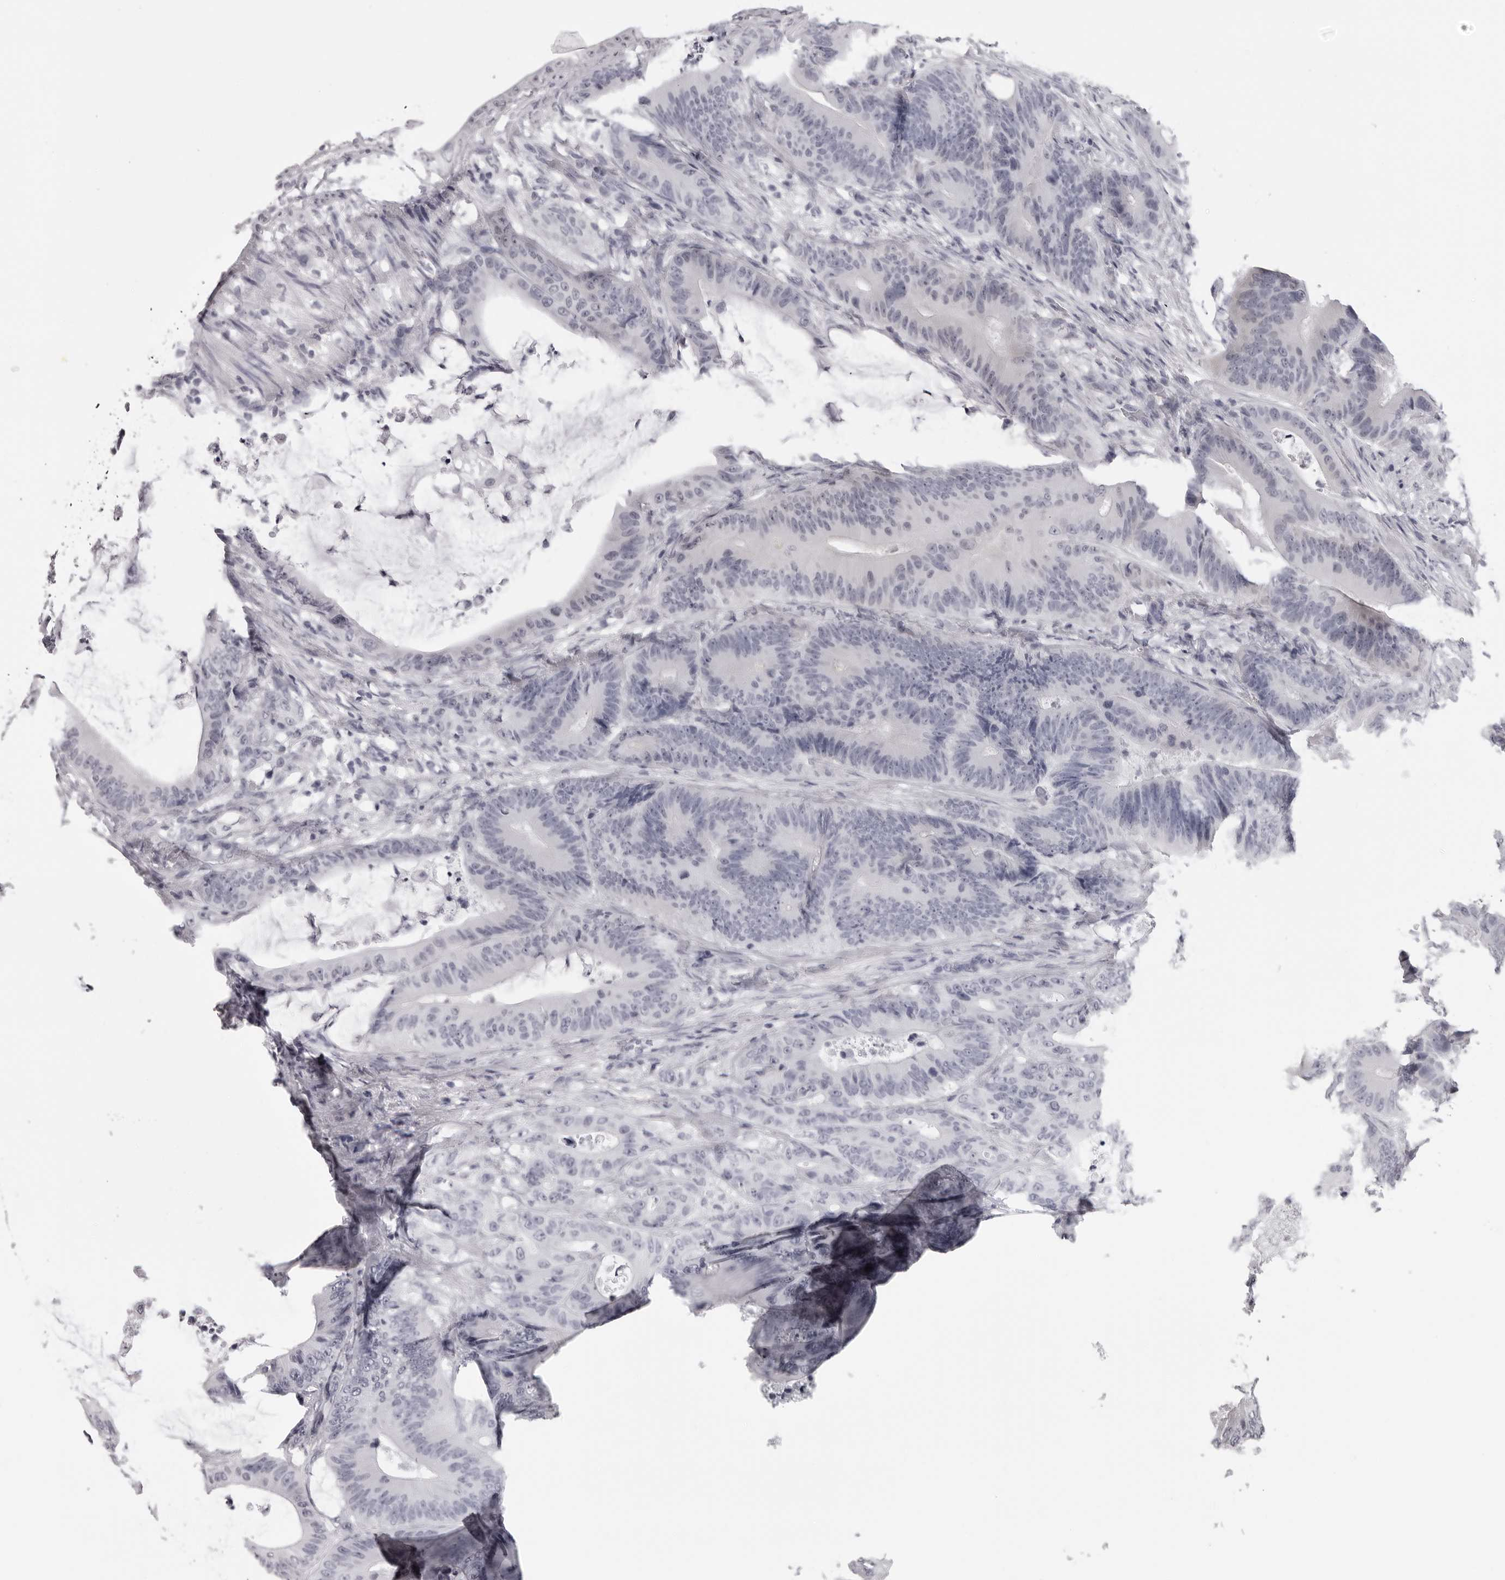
{"staining": {"intensity": "negative", "quantity": "none", "location": "none"}, "tissue": "colorectal cancer", "cell_type": "Tumor cells", "image_type": "cancer", "snomed": [{"axis": "morphology", "description": "Adenocarcinoma, NOS"}, {"axis": "topography", "description": "Colon"}], "caption": "The IHC photomicrograph has no significant expression in tumor cells of adenocarcinoma (colorectal) tissue. (Stains: DAB (3,3'-diaminobenzidine) IHC with hematoxylin counter stain, Microscopy: brightfield microscopy at high magnification).", "gene": "DNALI1", "patient": {"sex": "male", "age": 83}}